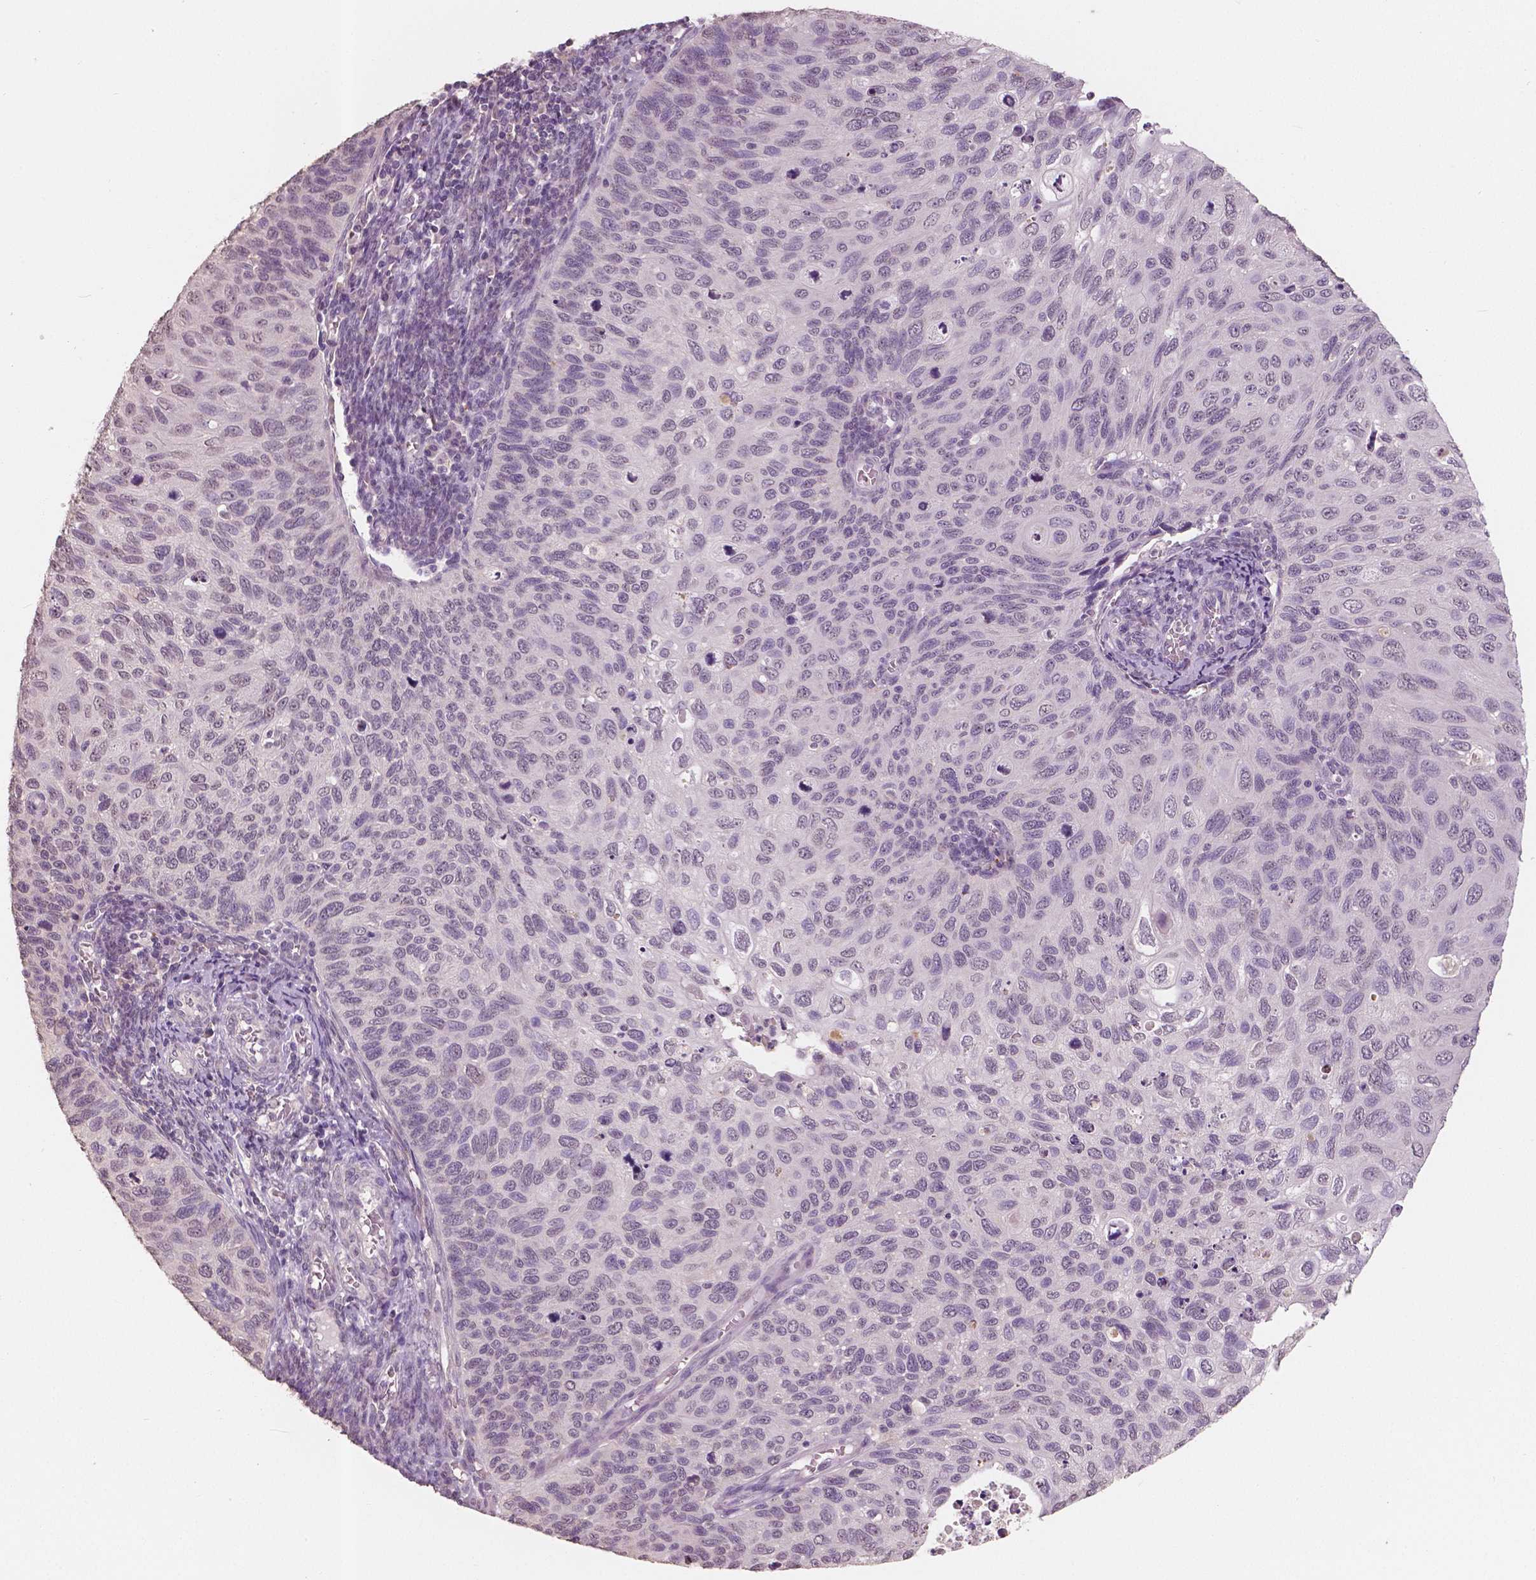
{"staining": {"intensity": "negative", "quantity": "none", "location": "none"}, "tissue": "cervical cancer", "cell_type": "Tumor cells", "image_type": "cancer", "snomed": [{"axis": "morphology", "description": "Squamous cell carcinoma, NOS"}, {"axis": "topography", "description": "Cervix"}], "caption": "Human cervical squamous cell carcinoma stained for a protein using IHC reveals no positivity in tumor cells.", "gene": "SAT2", "patient": {"sex": "female", "age": 70}}